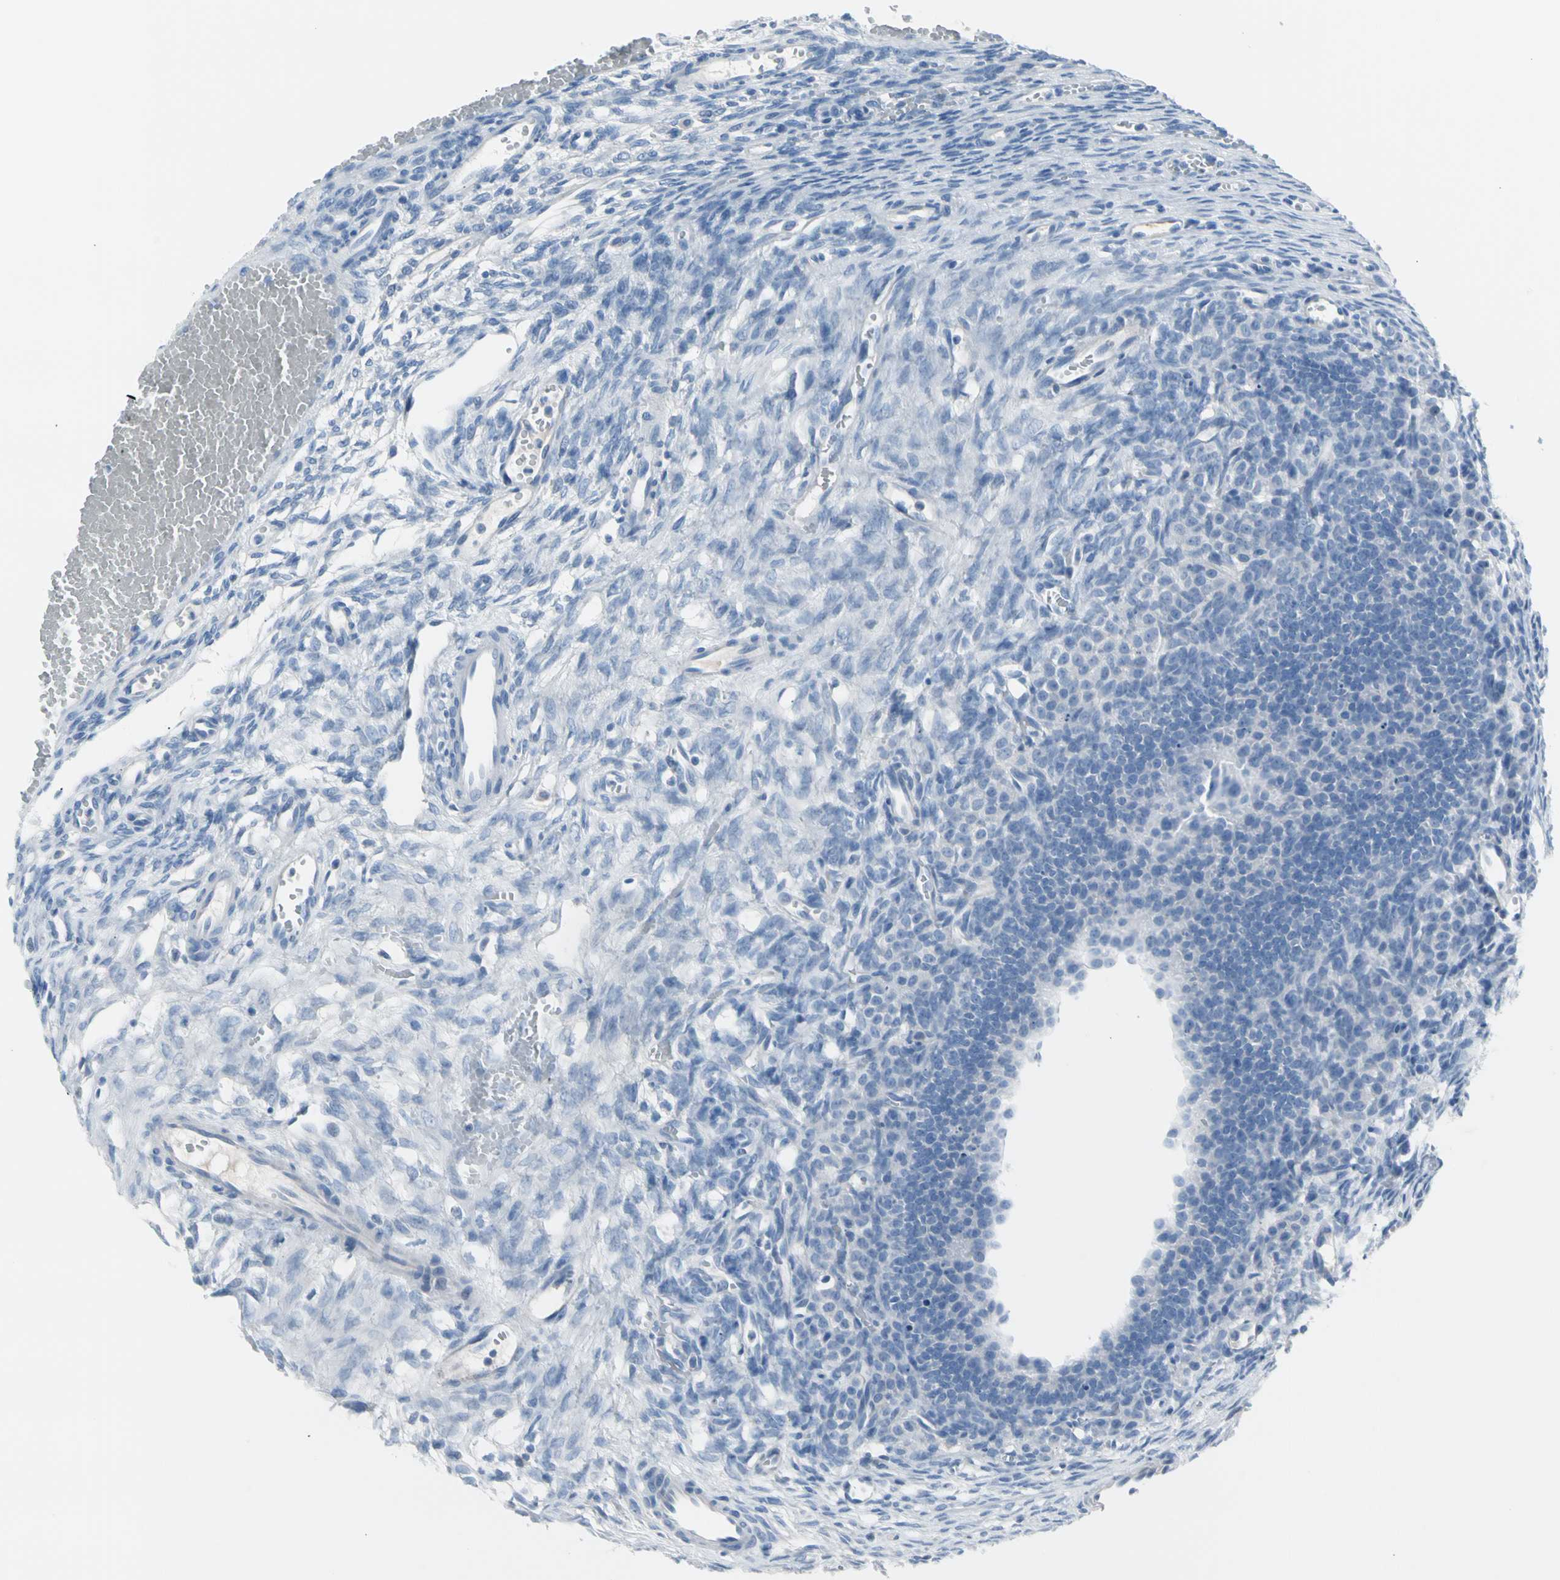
{"staining": {"intensity": "weak", "quantity": ">75%", "location": "cytoplasmic/membranous"}, "tissue": "ovary", "cell_type": "Follicle cells", "image_type": "normal", "snomed": [{"axis": "morphology", "description": "Normal tissue, NOS"}, {"axis": "topography", "description": "Ovary"}], "caption": "IHC image of unremarkable ovary stained for a protein (brown), which displays low levels of weak cytoplasmic/membranous positivity in about >75% of follicle cells.", "gene": "TPO", "patient": {"sex": "female", "age": 33}}